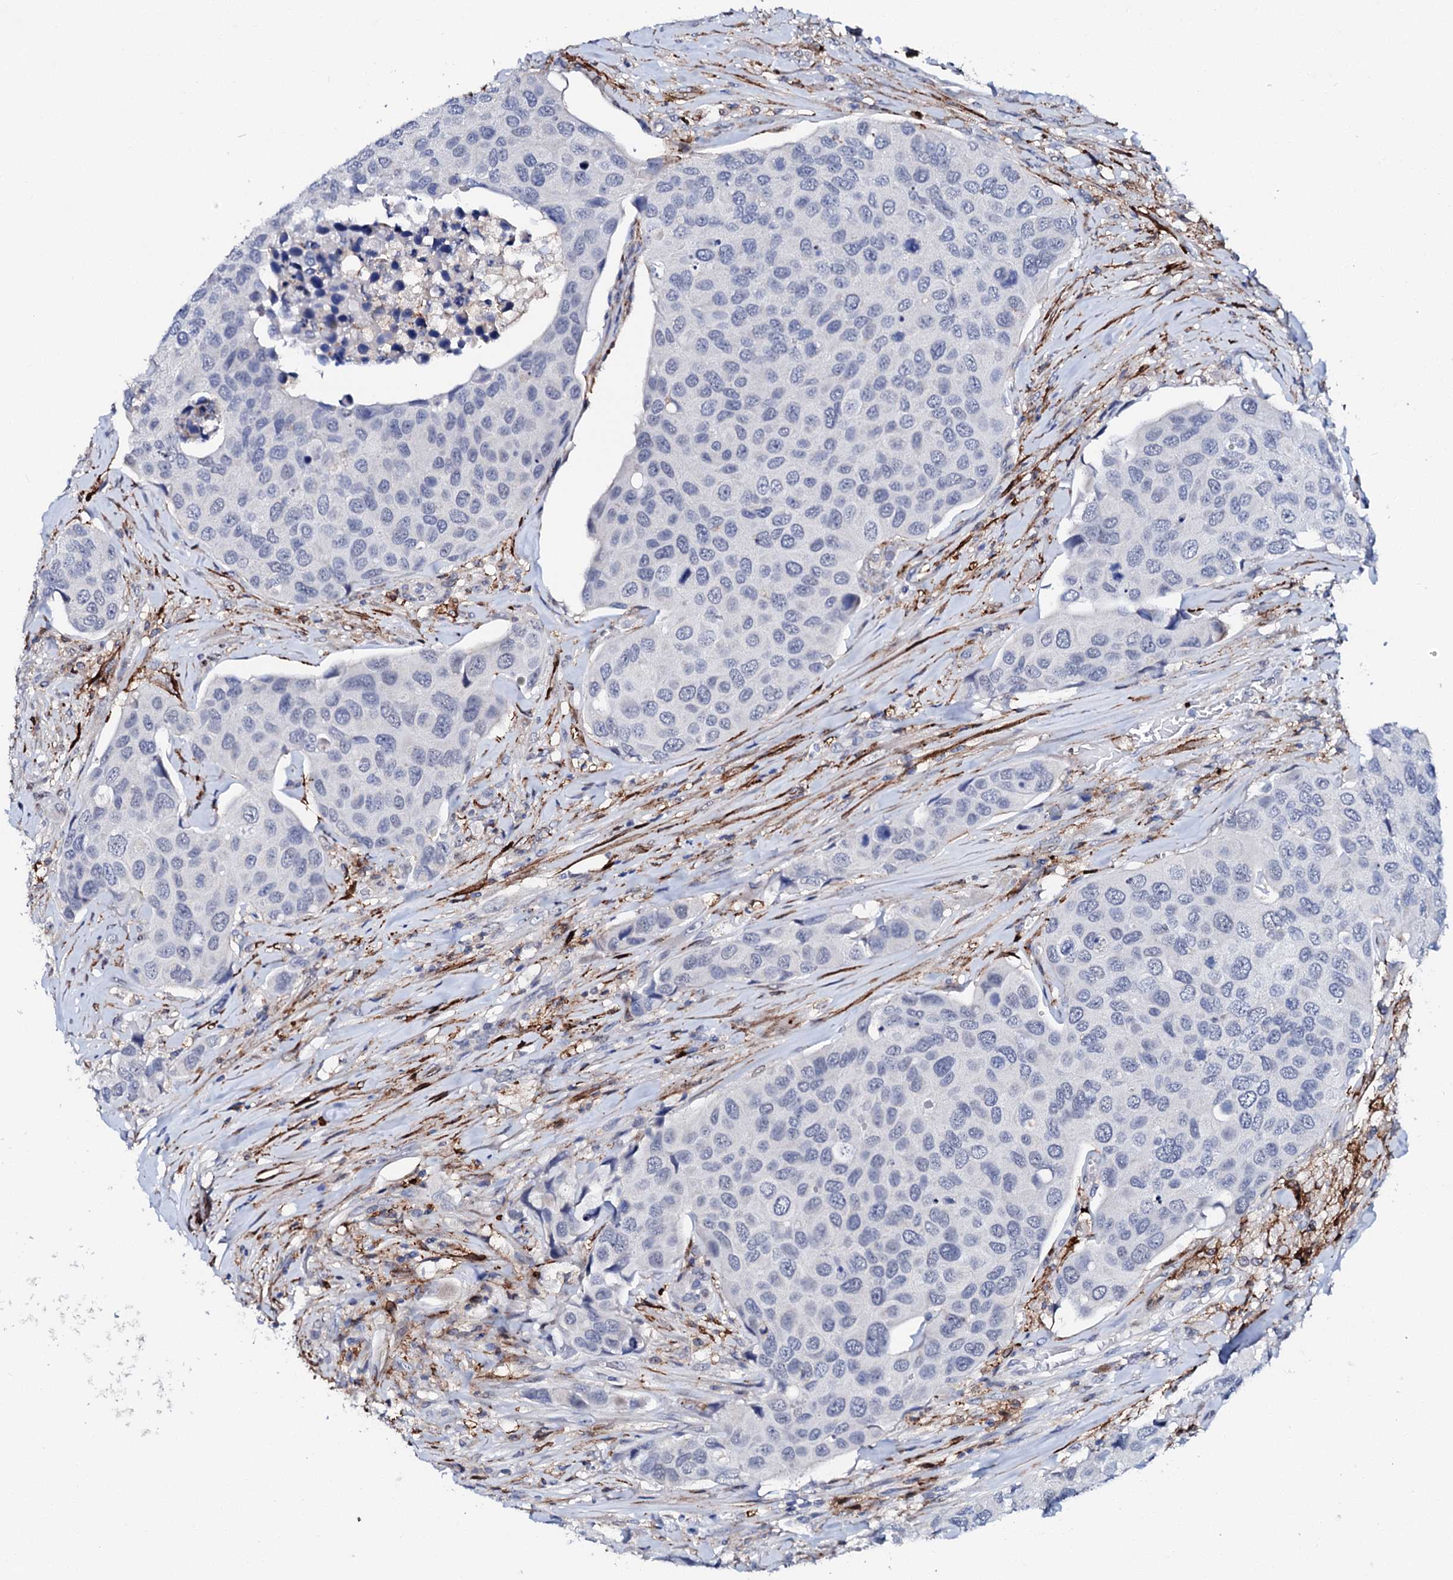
{"staining": {"intensity": "negative", "quantity": "none", "location": "none"}, "tissue": "urothelial cancer", "cell_type": "Tumor cells", "image_type": "cancer", "snomed": [{"axis": "morphology", "description": "Urothelial carcinoma, High grade"}, {"axis": "topography", "description": "Urinary bladder"}], "caption": "This is a image of immunohistochemistry staining of urothelial carcinoma (high-grade), which shows no staining in tumor cells.", "gene": "MED13L", "patient": {"sex": "male", "age": 74}}